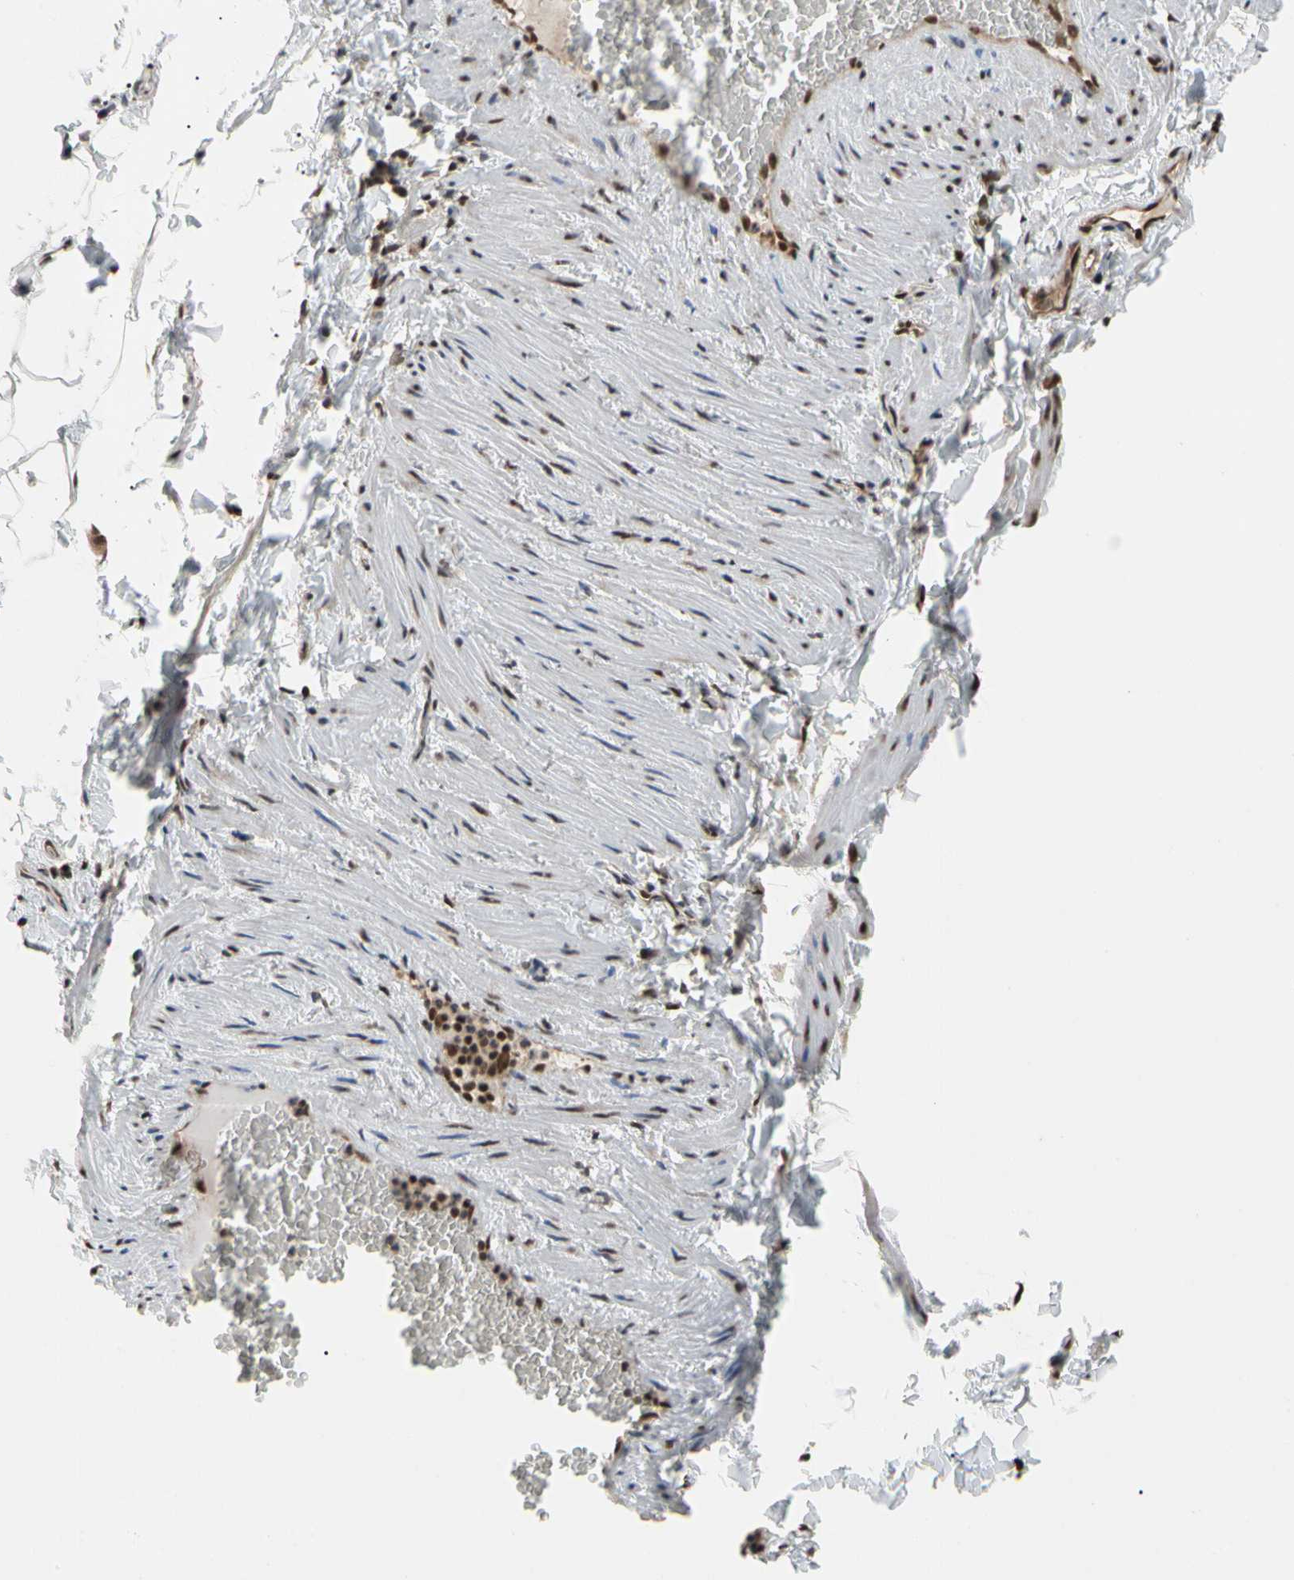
{"staining": {"intensity": "moderate", "quantity": ">75%", "location": "nuclear"}, "tissue": "adipose tissue", "cell_type": "Adipocytes", "image_type": "normal", "snomed": [{"axis": "morphology", "description": "Normal tissue, NOS"}, {"axis": "topography", "description": "Vascular tissue"}], "caption": "An IHC photomicrograph of benign tissue is shown. Protein staining in brown shows moderate nuclear positivity in adipose tissue within adipocytes. The protein is shown in brown color, while the nuclei are stained blue.", "gene": "FAM98B", "patient": {"sex": "male", "age": 41}}